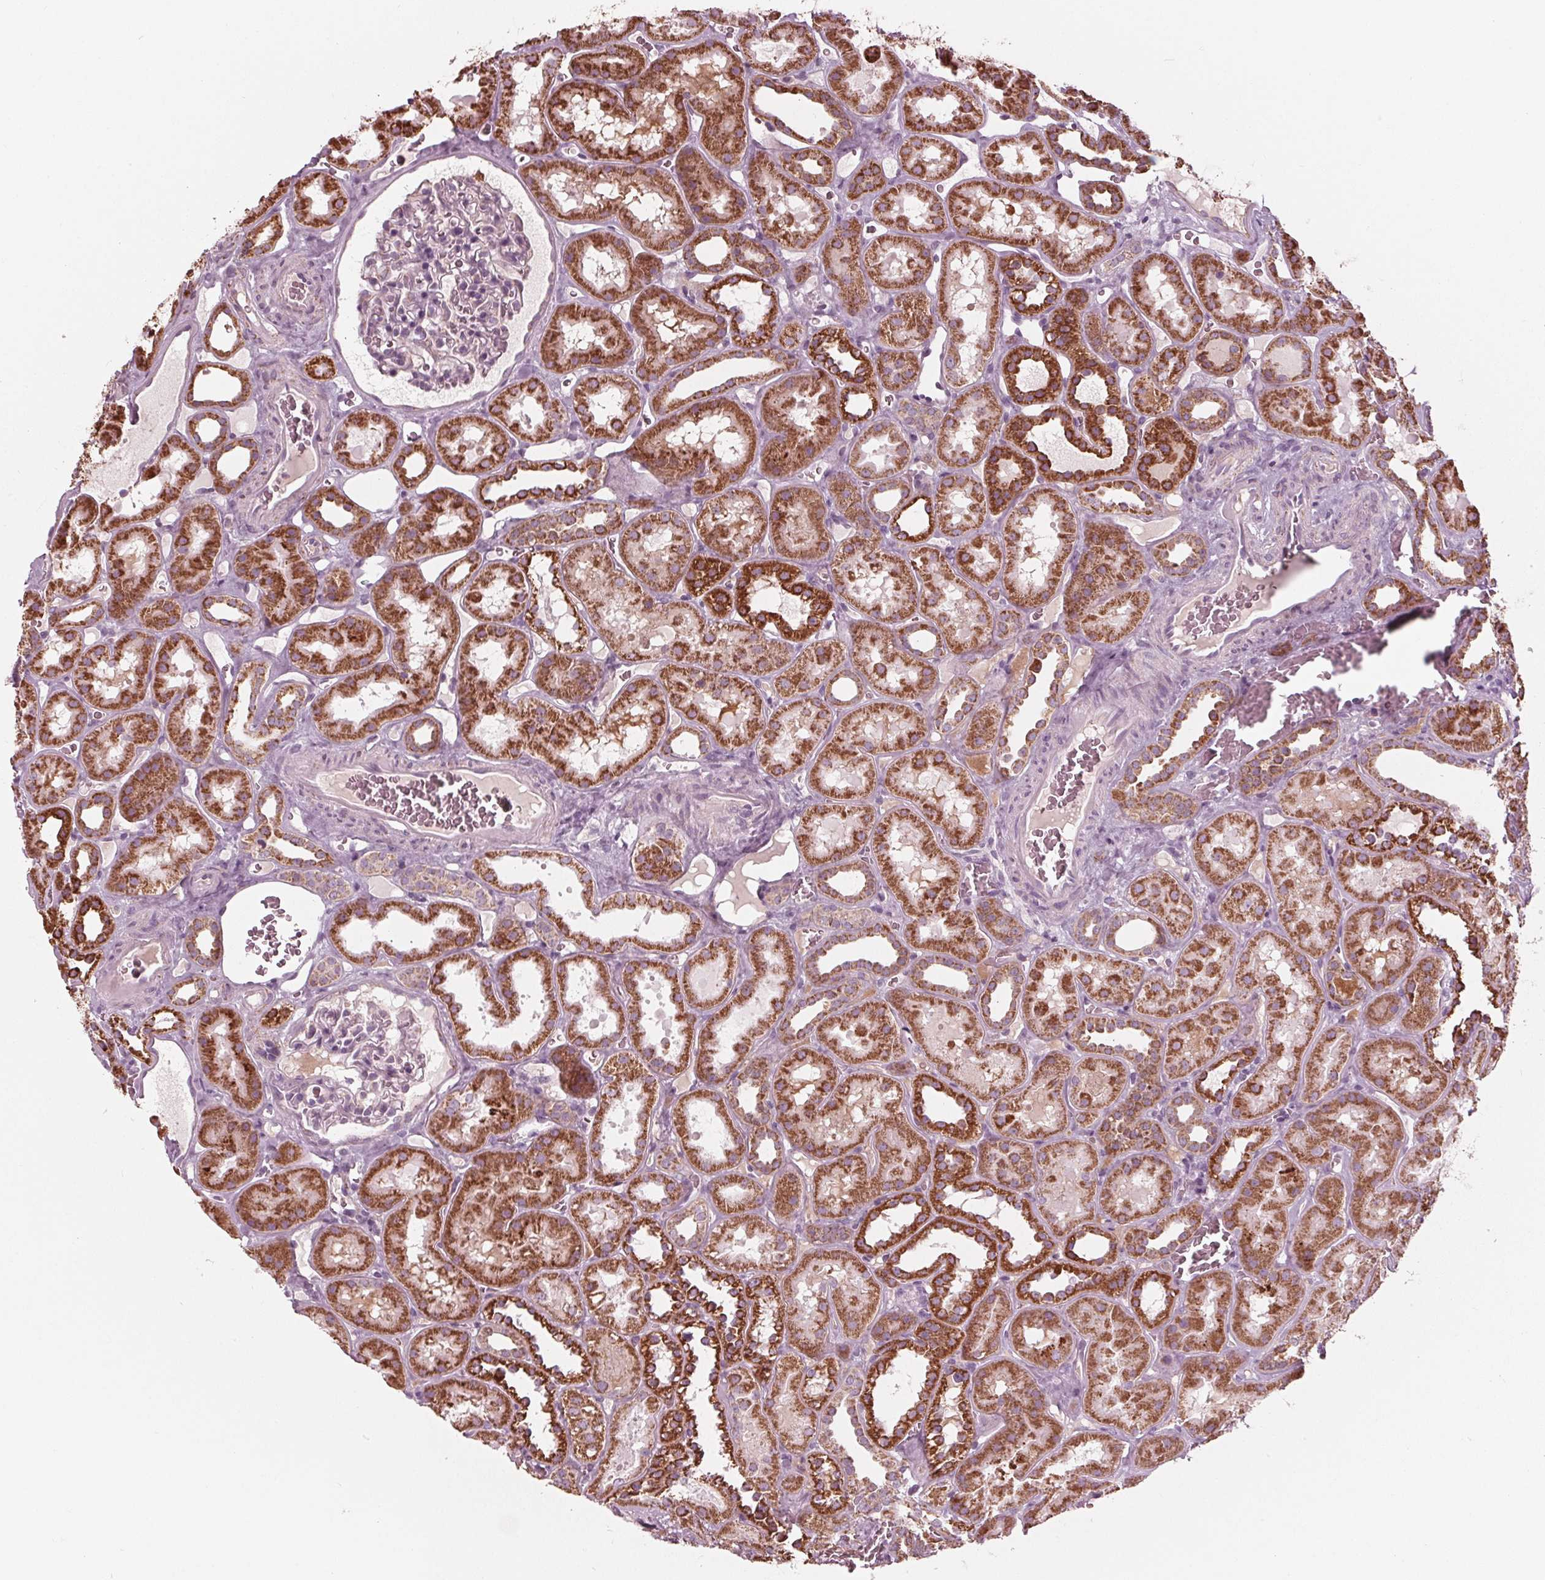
{"staining": {"intensity": "negative", "quantity": "none", "location": "none"}, "tissue": "kidney", "cell_type": "Cells in glomeruli", "image_type": "normal", "snomed": [{"axis": "morphology", "description": "Normal tissue, NOS"}, {"axis": "topography", "description": "Kidney"}], "caption": "Immunohistochemical staining of normal kidney reveals no significant positivity in cells in glomeruli.", "gene": "CLN6", "patient": {"sex": "female", "age": 41}}